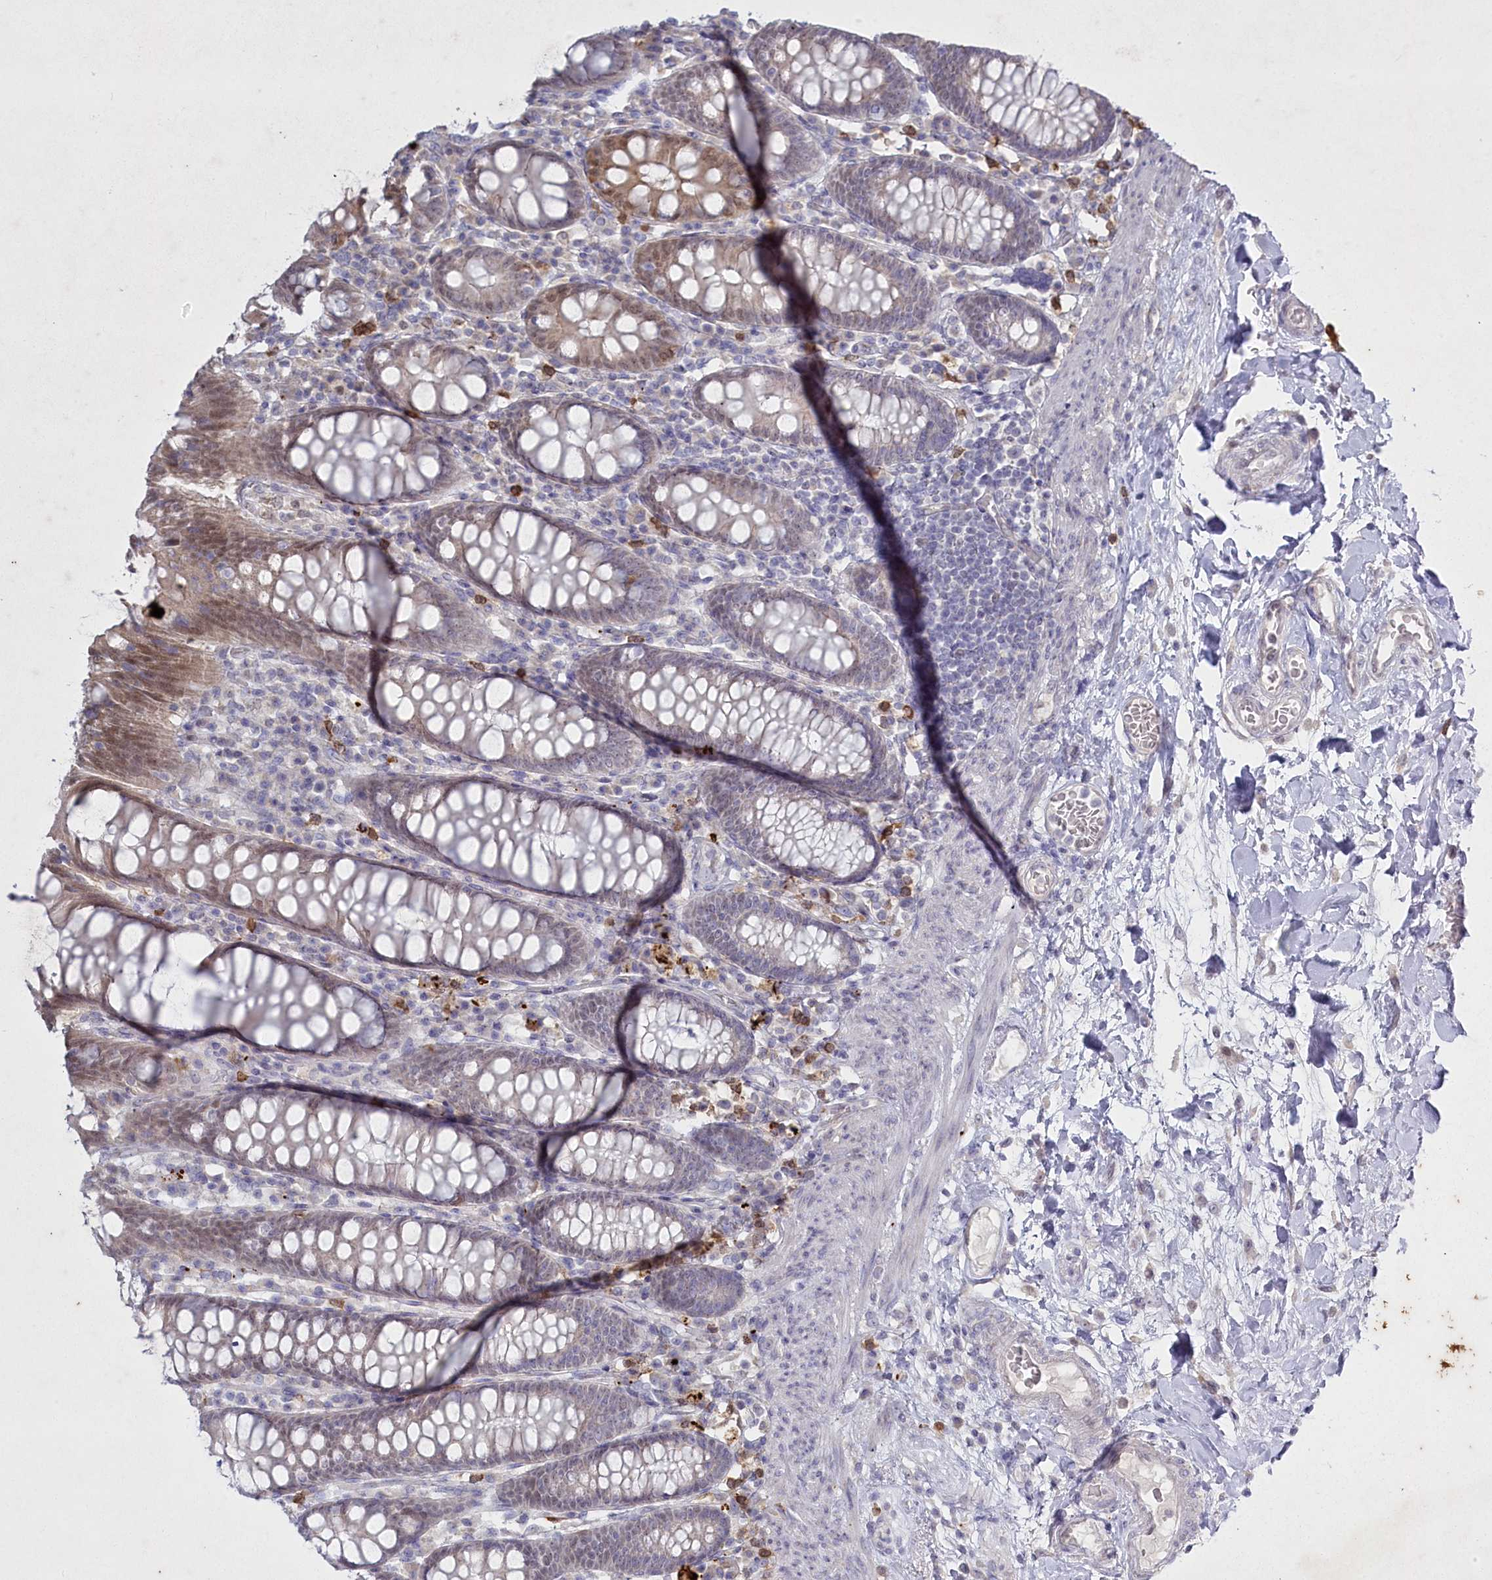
{"staining": {"intensity": "negative", "quantity": "none", "location": "none"}, "tissue": "colon", "cell_type": "Endothelial cells", "image_type": "normal", "snomed": [{"axis": "morphology", "description": "Normal tissue, NOS"}, {"axis": "topography", "description": "Colon"}], "caption": "This photomicrograph is of benign colon stained with IHC to label a protein in brown with the nuclei are counter-stained blue. There is no expression in endothelial cells.", "gene": "ABITRAM", "patient": {"sex": "female", "age": 79}}